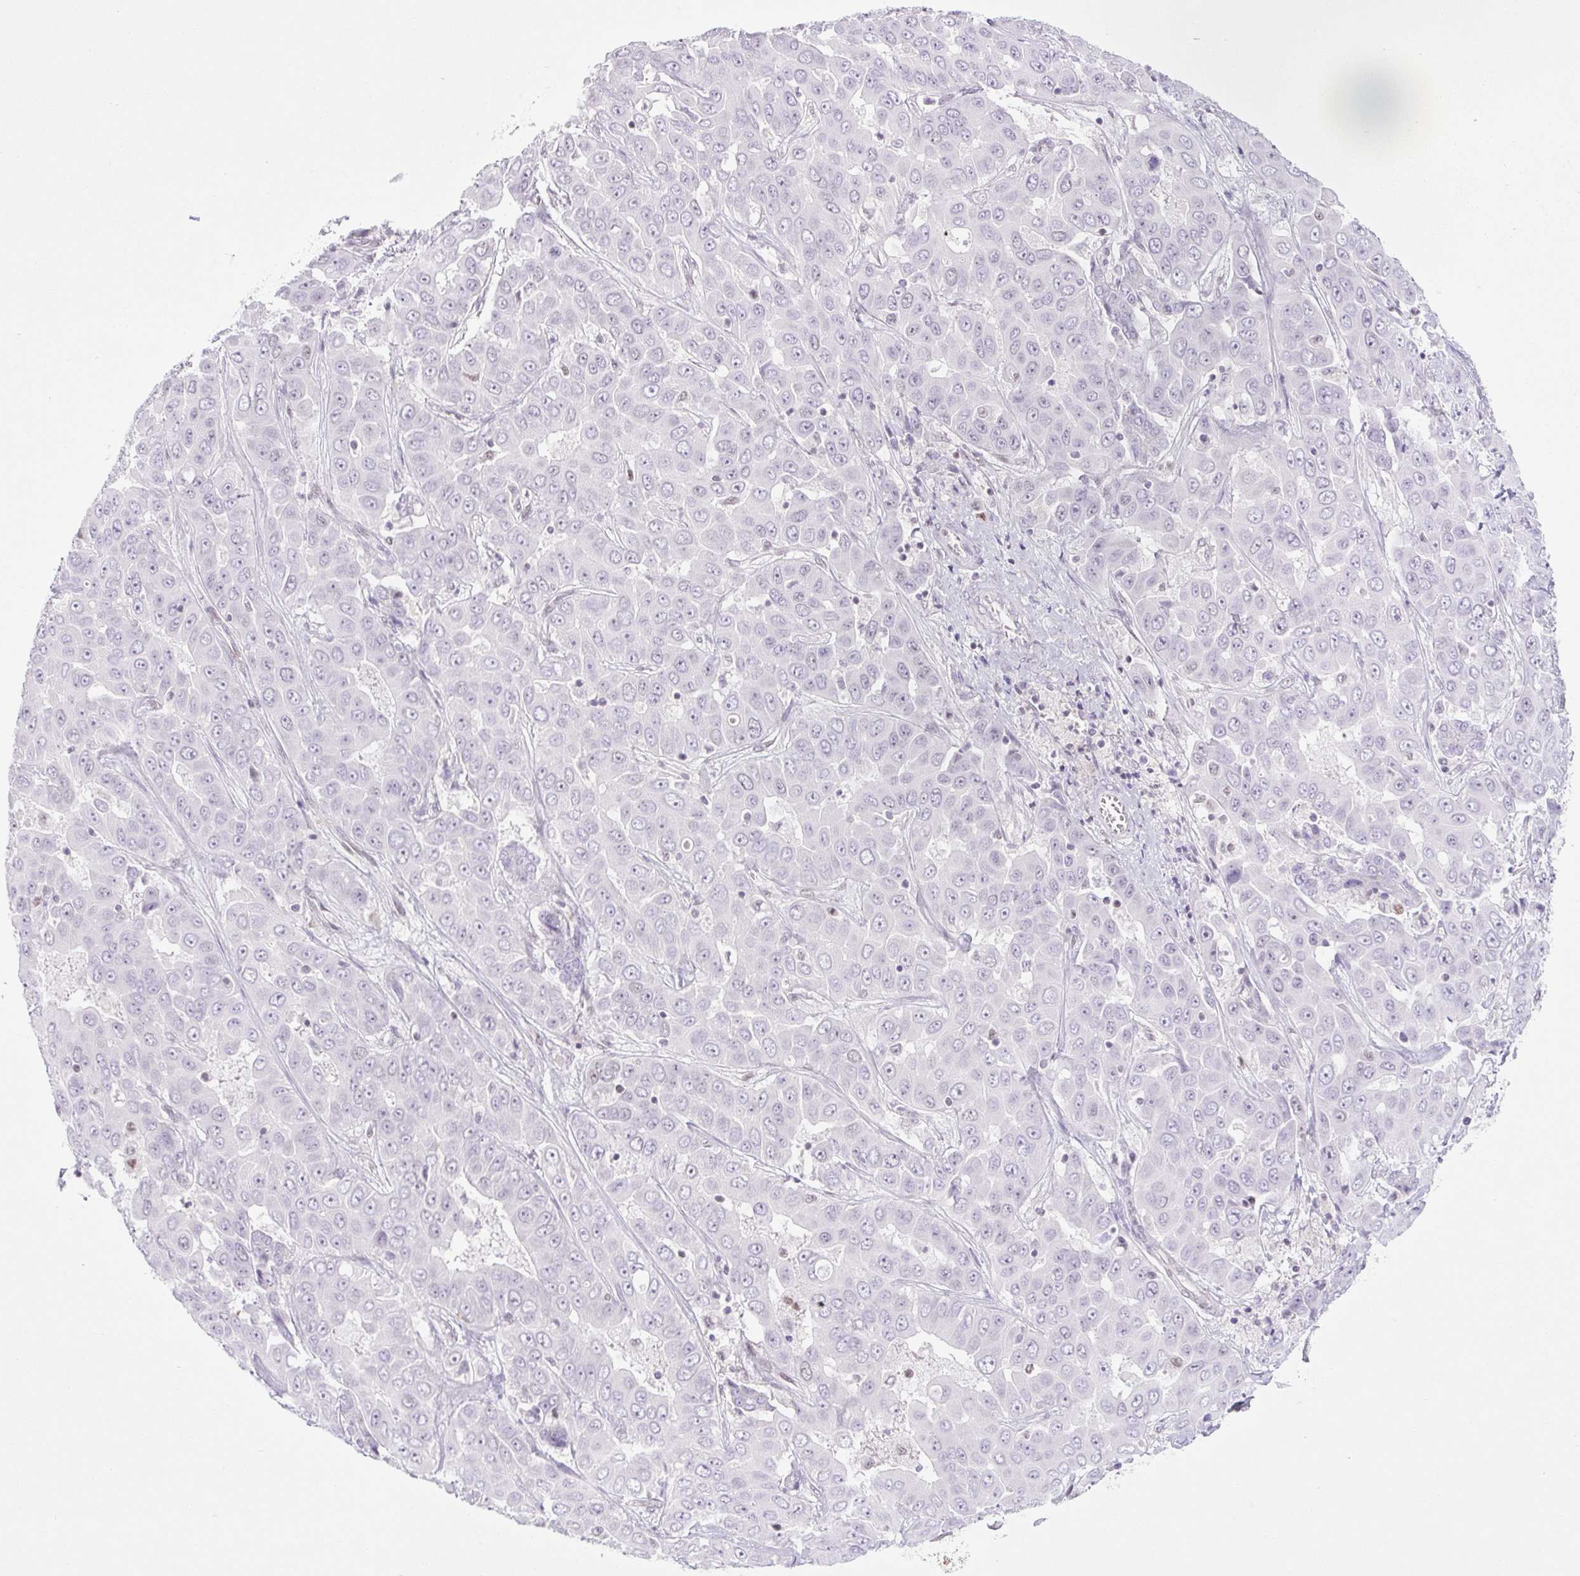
{"staining": {"intensity": "negative", "quantity": "none", "location": "none"}, "tissue": "liver cancer", "cell_type": "Tumor cells", "image_type": "cancer", "snomed": [{"axis": "morphology", "description": "Cholangiocarcinoma"}, {"axis": "topography", "description": "Liver"}], "caption": "The histopathology image exhibits no significant staining in tumor cells of liver cancer (cholangiocarcinoma).", "gene": "TLE3", "patient": {"sex": "female", "age": 52}}